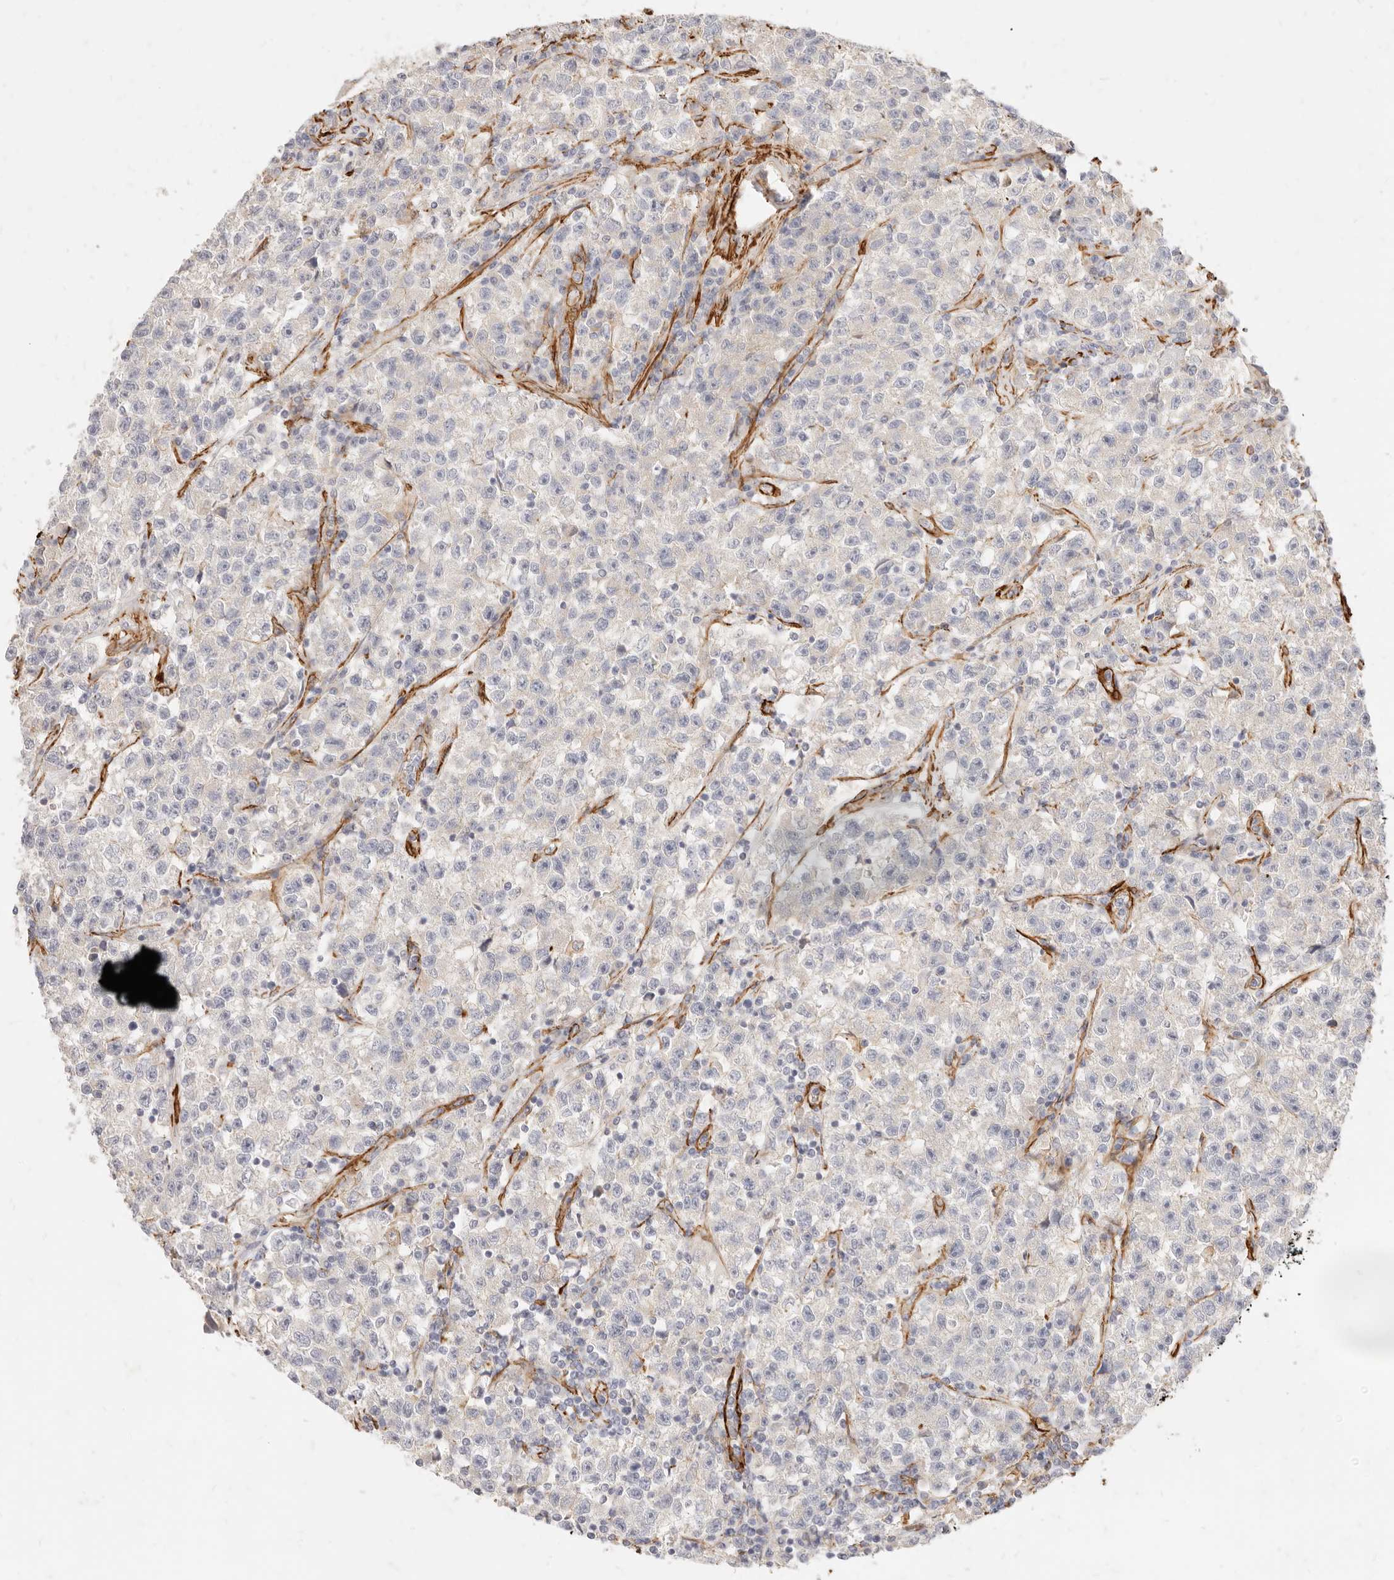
{"staining": {"intensity": "negative", "quantity": "none", "location": "none"}, "tissue": "testis cancer", "cell_type": "Tumor cells", "image_type": "cancer", "snomed": [{"axis": "morphology", "description": "Seminoma, NOS"}, {"axis": "topography", "description": "Testis"}], "caption": "Tumor cells show no significant protein positivity in testis cancer (seminoma).", "gene": "TMTC2", "patient": {"sex": "male", "age": 22}}